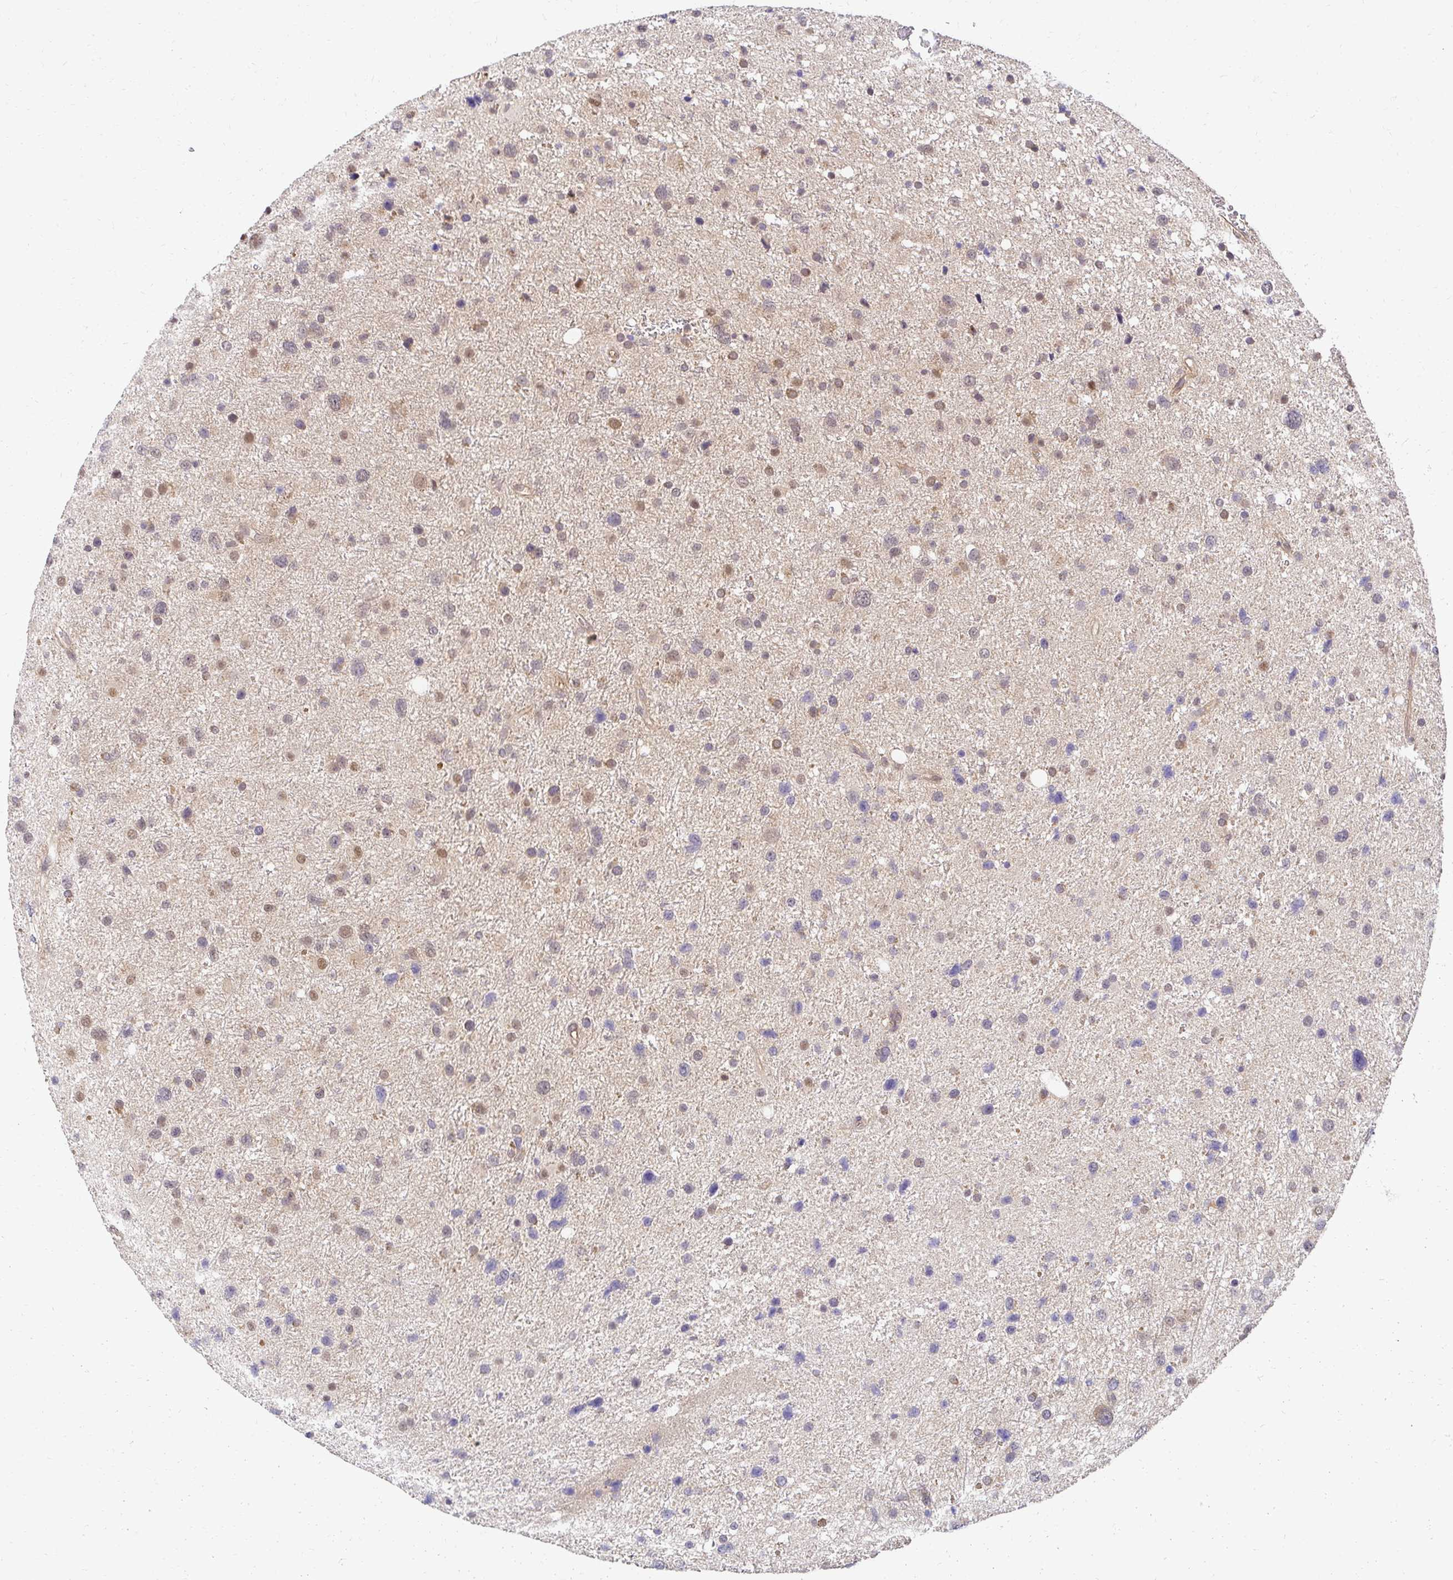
{"staining": {"intensity": "weak", "quantity": "25%-75%", "location": "nuclear"}, "tissue": "glioma", "cell_type": "Tumor cells", "image_type": "cancer", "snomed": [{"axis": "morphology", "description": "Glioma, malignant, Low grade"}, {"axis": "topography", "description": "Brain"}], "caption": "A histopathology image of malignant glioma (low-grade) stained for a protein shows weak nuclear brown staining in tumor cells. The staining was performed using DAB to visualize the protein expression in brown, while the nuclei were stained in blue with hematoxylin (Magnification: 20x).", "gene": "PSMA4", "patient": {"sex": "female", "age": 55}}